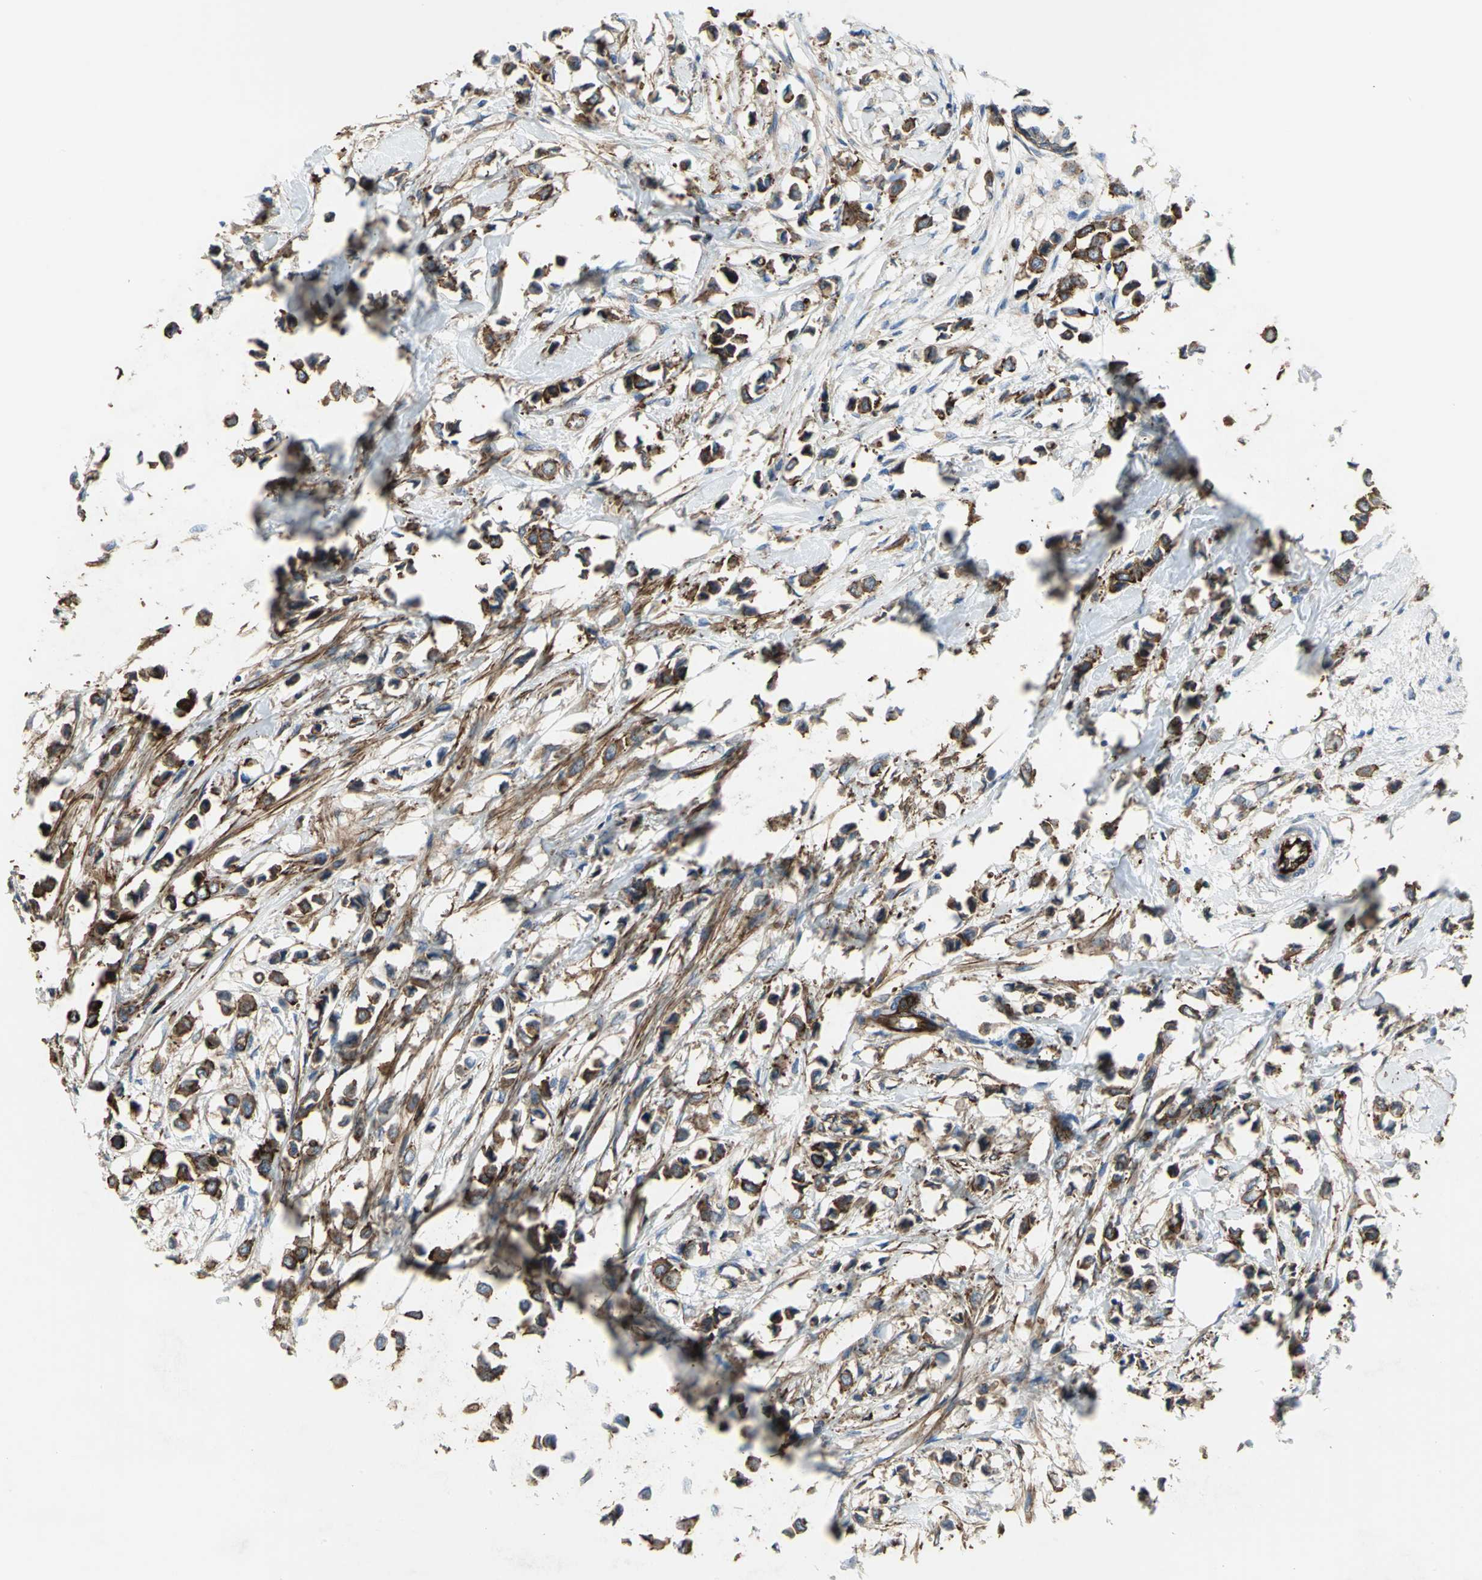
{"staining": {"intensity": "strong", "quantity": ">75%", "location": "cytoplasmic/membranous"}, "tissue": "breast cancer", "cell_type": "Tumor cells", "image_type": "cancer", "snomed": [{"axis": "morphology", "description": "Lobular carcinoma"}, {"axis": "topography", "description": "Breast"}], "caption": "High-magnification brightfield microscopy of breast cancer stained with DAB (3,3'-diaminobenzidine) (brown) and counterstained with hematoxylin (blue). tumor cells exhibit strong cytoplasmic/membranous positivity is seen in approximately>75% of cells.", "gene": "FLNB", "patient": {"sex": "female", "age": 51}}